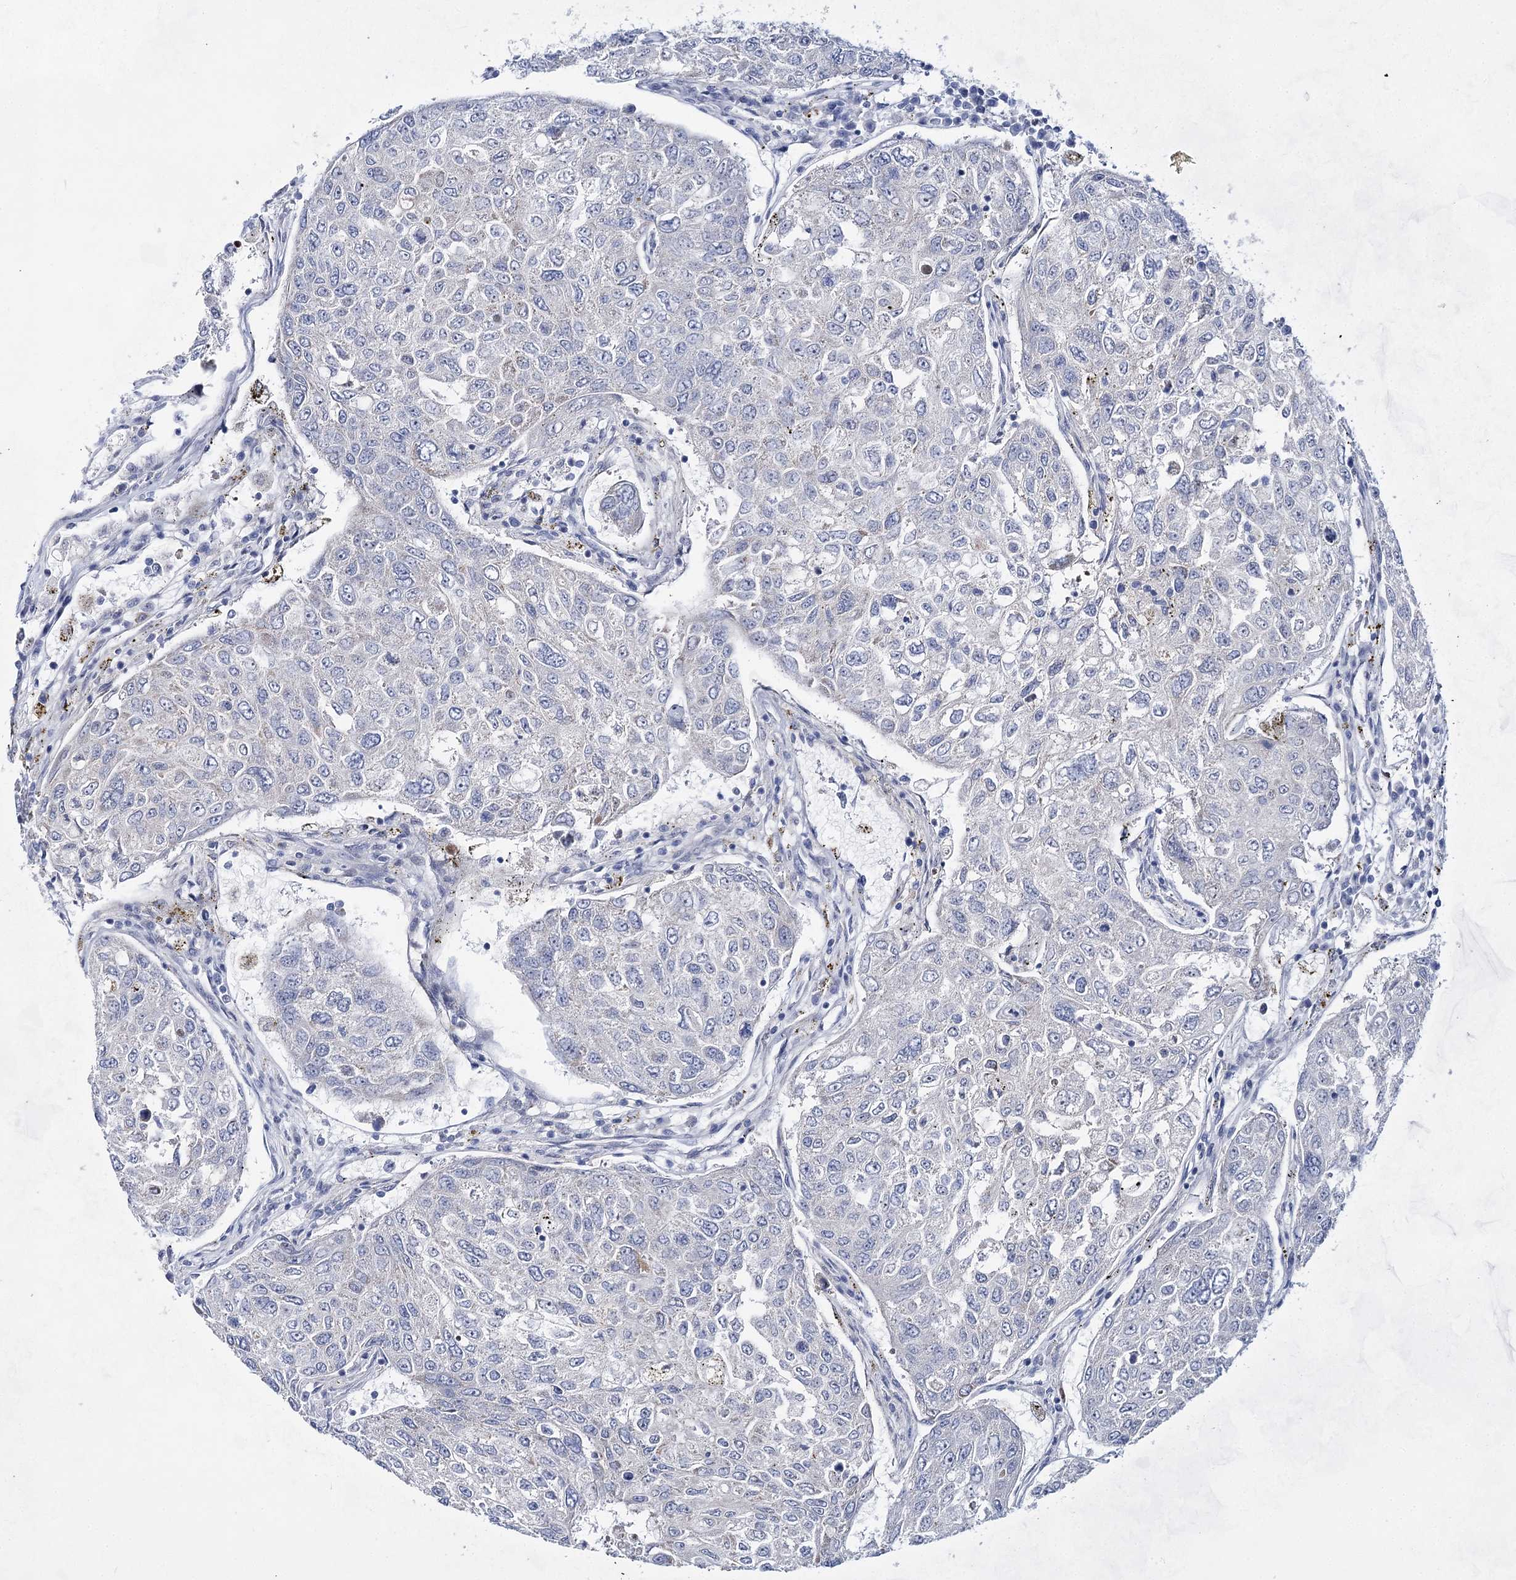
{"staining": {"intensity": "negative", "quantity": "none", "location": "none"}, "tissue": "urothelial cancer", "cell_type": "Tumor cells", "image_type": "cancer", "snomed": [{"axis": "morphology", "description": "Urothelial carcinoma, High grade"}, {"axis": "topography", "description": "Lymph node"}, {"axis": "topography", "description": "Urinary bladder"}], "caption": "High magnification brightfield microscopy of urothelial cancer stained with DAB (brown) and counterstained with hematoxylin (blue): tumor cells show no significant staining.", "gene": "BPHL", "patient": {"sex": "male", "age": 51}}